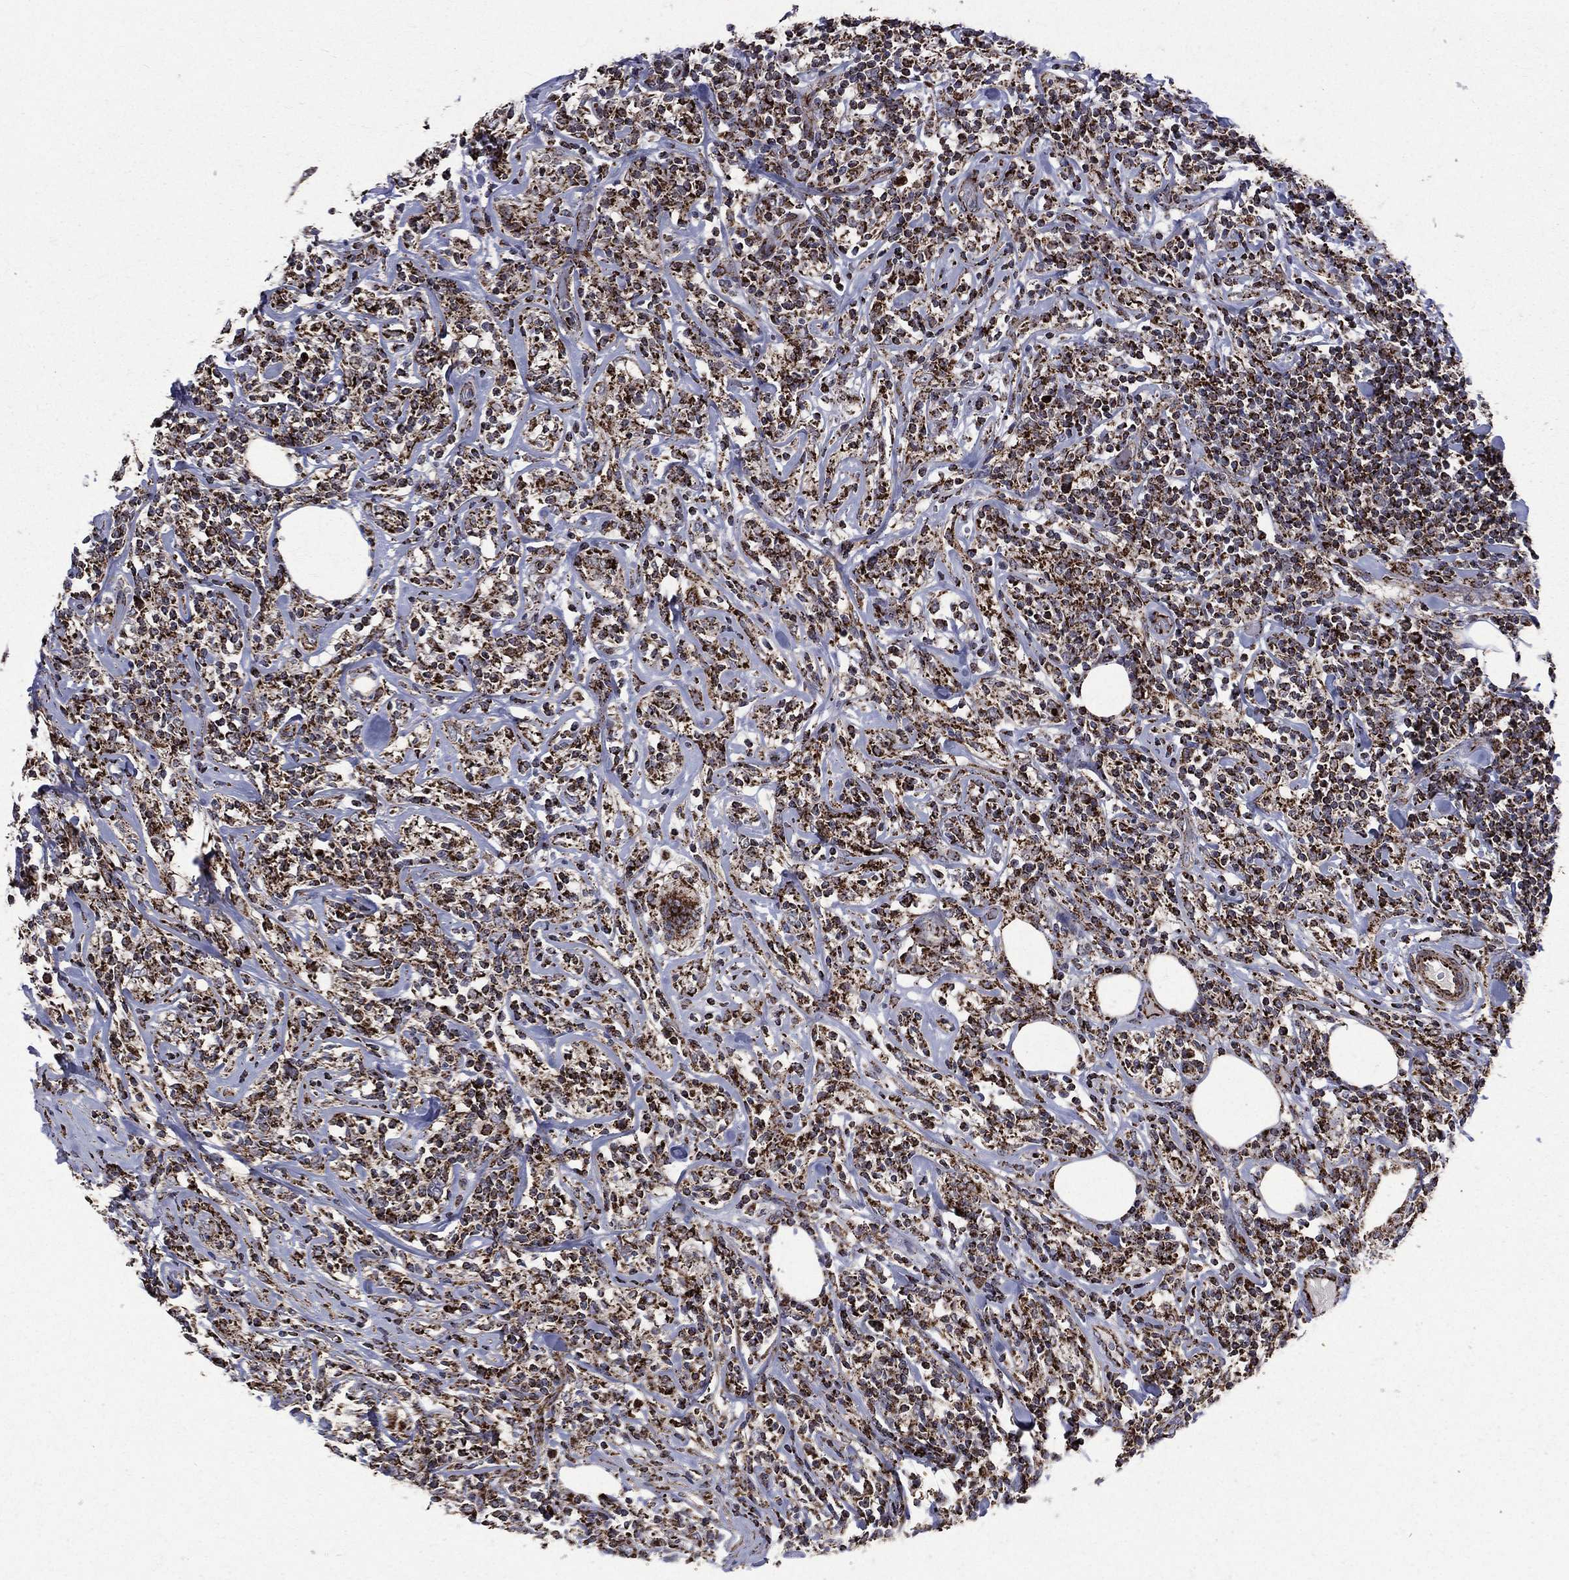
{"staining": {"intensity": "strong", "quantity": ">75%", "location": "cytoplasmic/membranous"}, "tissue": "lymphoma", "cell_type": "Tumor cells", "image_type": "cancer", "snomed": [{"axis": "morphology", "description": "Malignant lymphoma, non-Hodgkin's type, High grade"}, {"axis": "topography", "description": "Lymph node"}], "caption": "Immunohistochemistry histopathology image of neoplastic tissue: lymphoma stained using IHC displays high levels of strong protein expression localized specifically in the cytoplasmic/membranous of tumor cells, appearing as a cytoplasmic/membranous brown color.", "gene": "GOT2", "patient": {"sex": "female", "age": 84}}